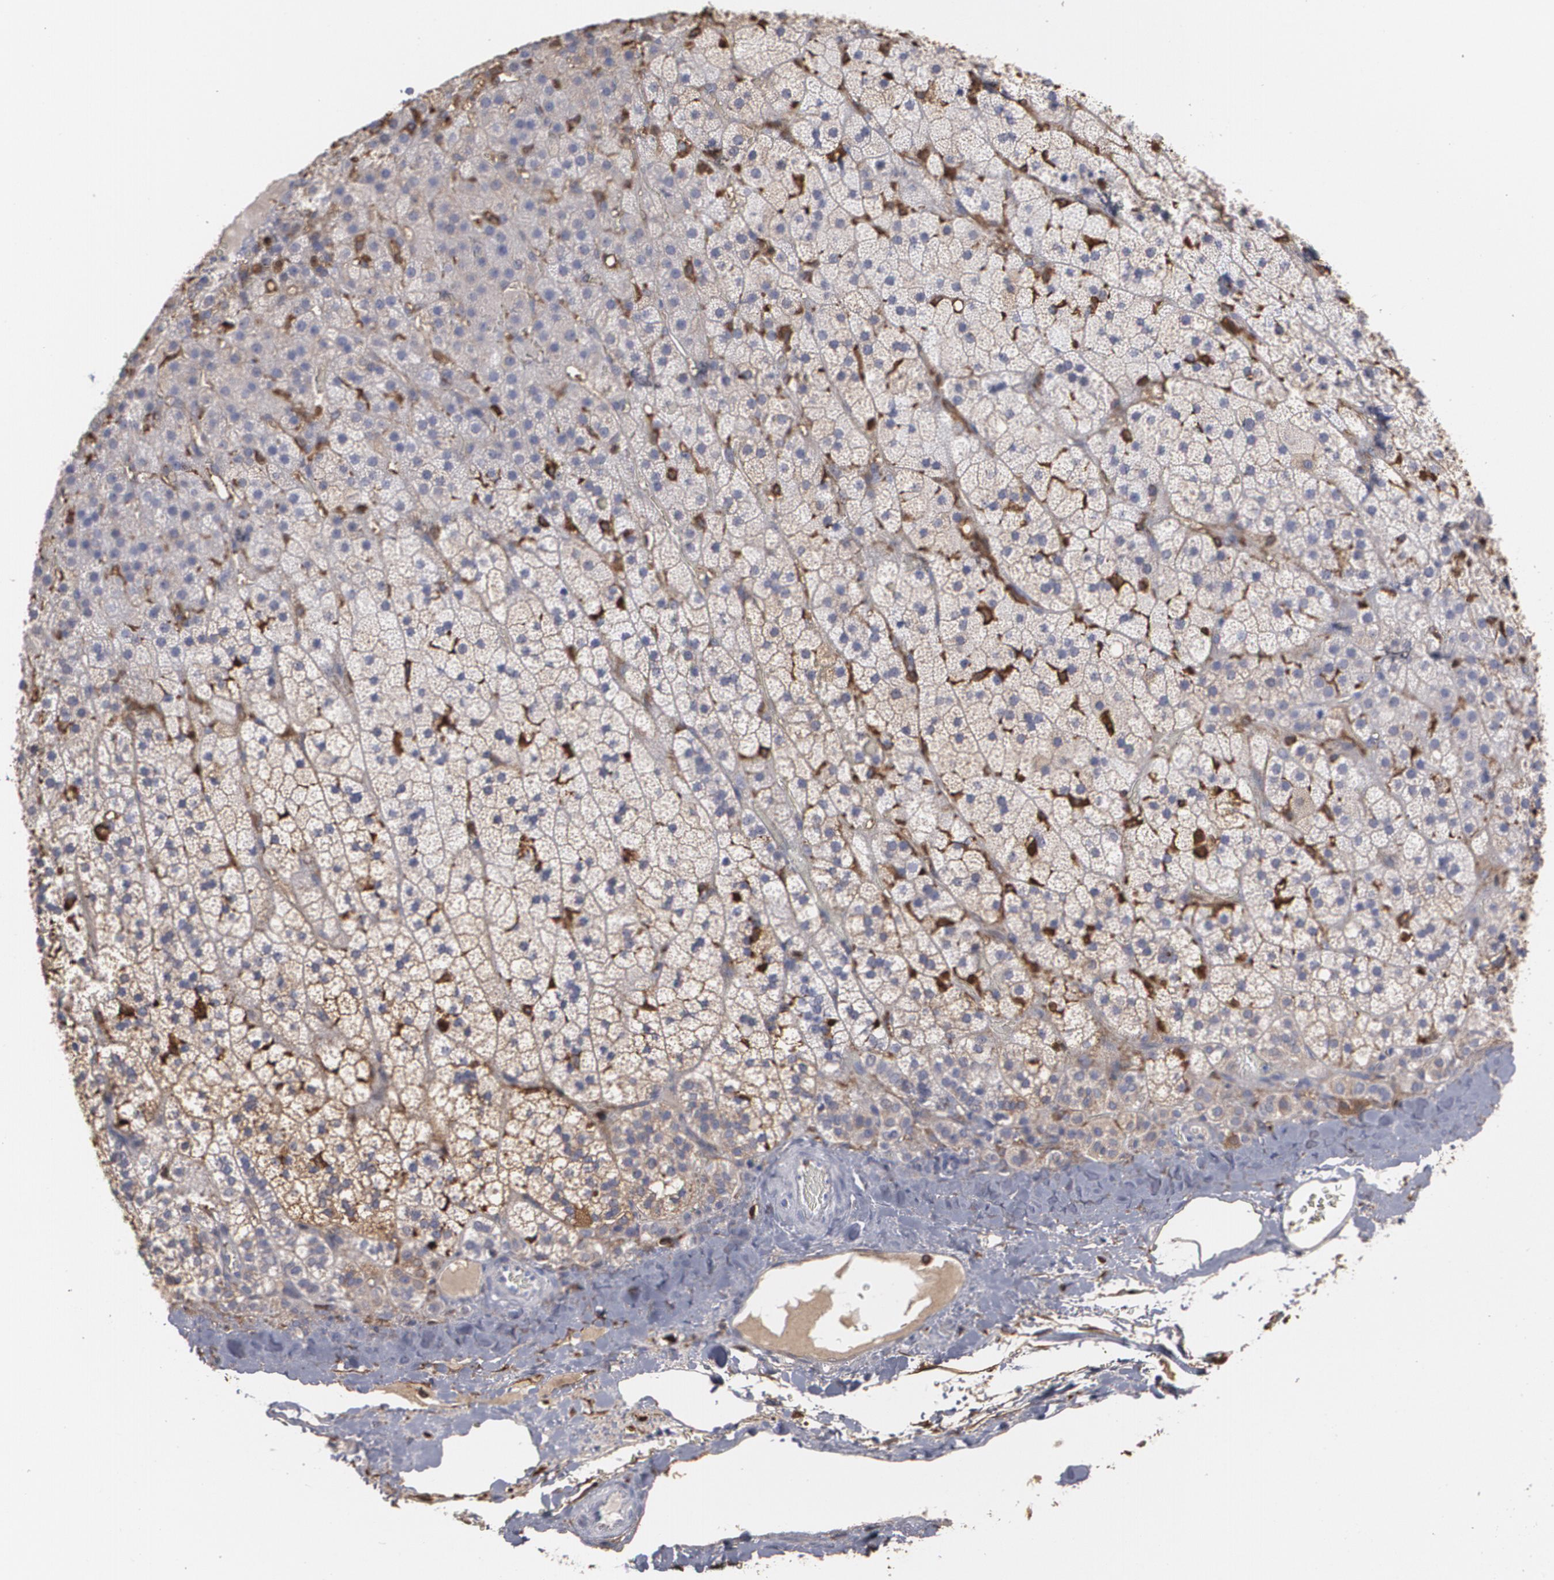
{"staining": {"intensity": "moderate", "quantity": "<25%", "location": "cytoplasmic/membranous"}, "tissue": "adrenal gland", "cell_type": "Glandular cells", "image_type": "normal", "snomed": [{"axis": "morphology", "description": "Normal tissue, NOS"}, {"axis": "topography", "description": "Adrenal gland"}], "caption": "Protein positivity by immunohistochemistry (IHC) demonstrates moderate cytoplasmic/membranous staining in about <25% of glandular cells in benign adrenal gland. (brown staining indicates protein expression, while blue staining denotes nuclei).", "gene": "ODC1", "patient": {"sex": "male", "age": 35}}